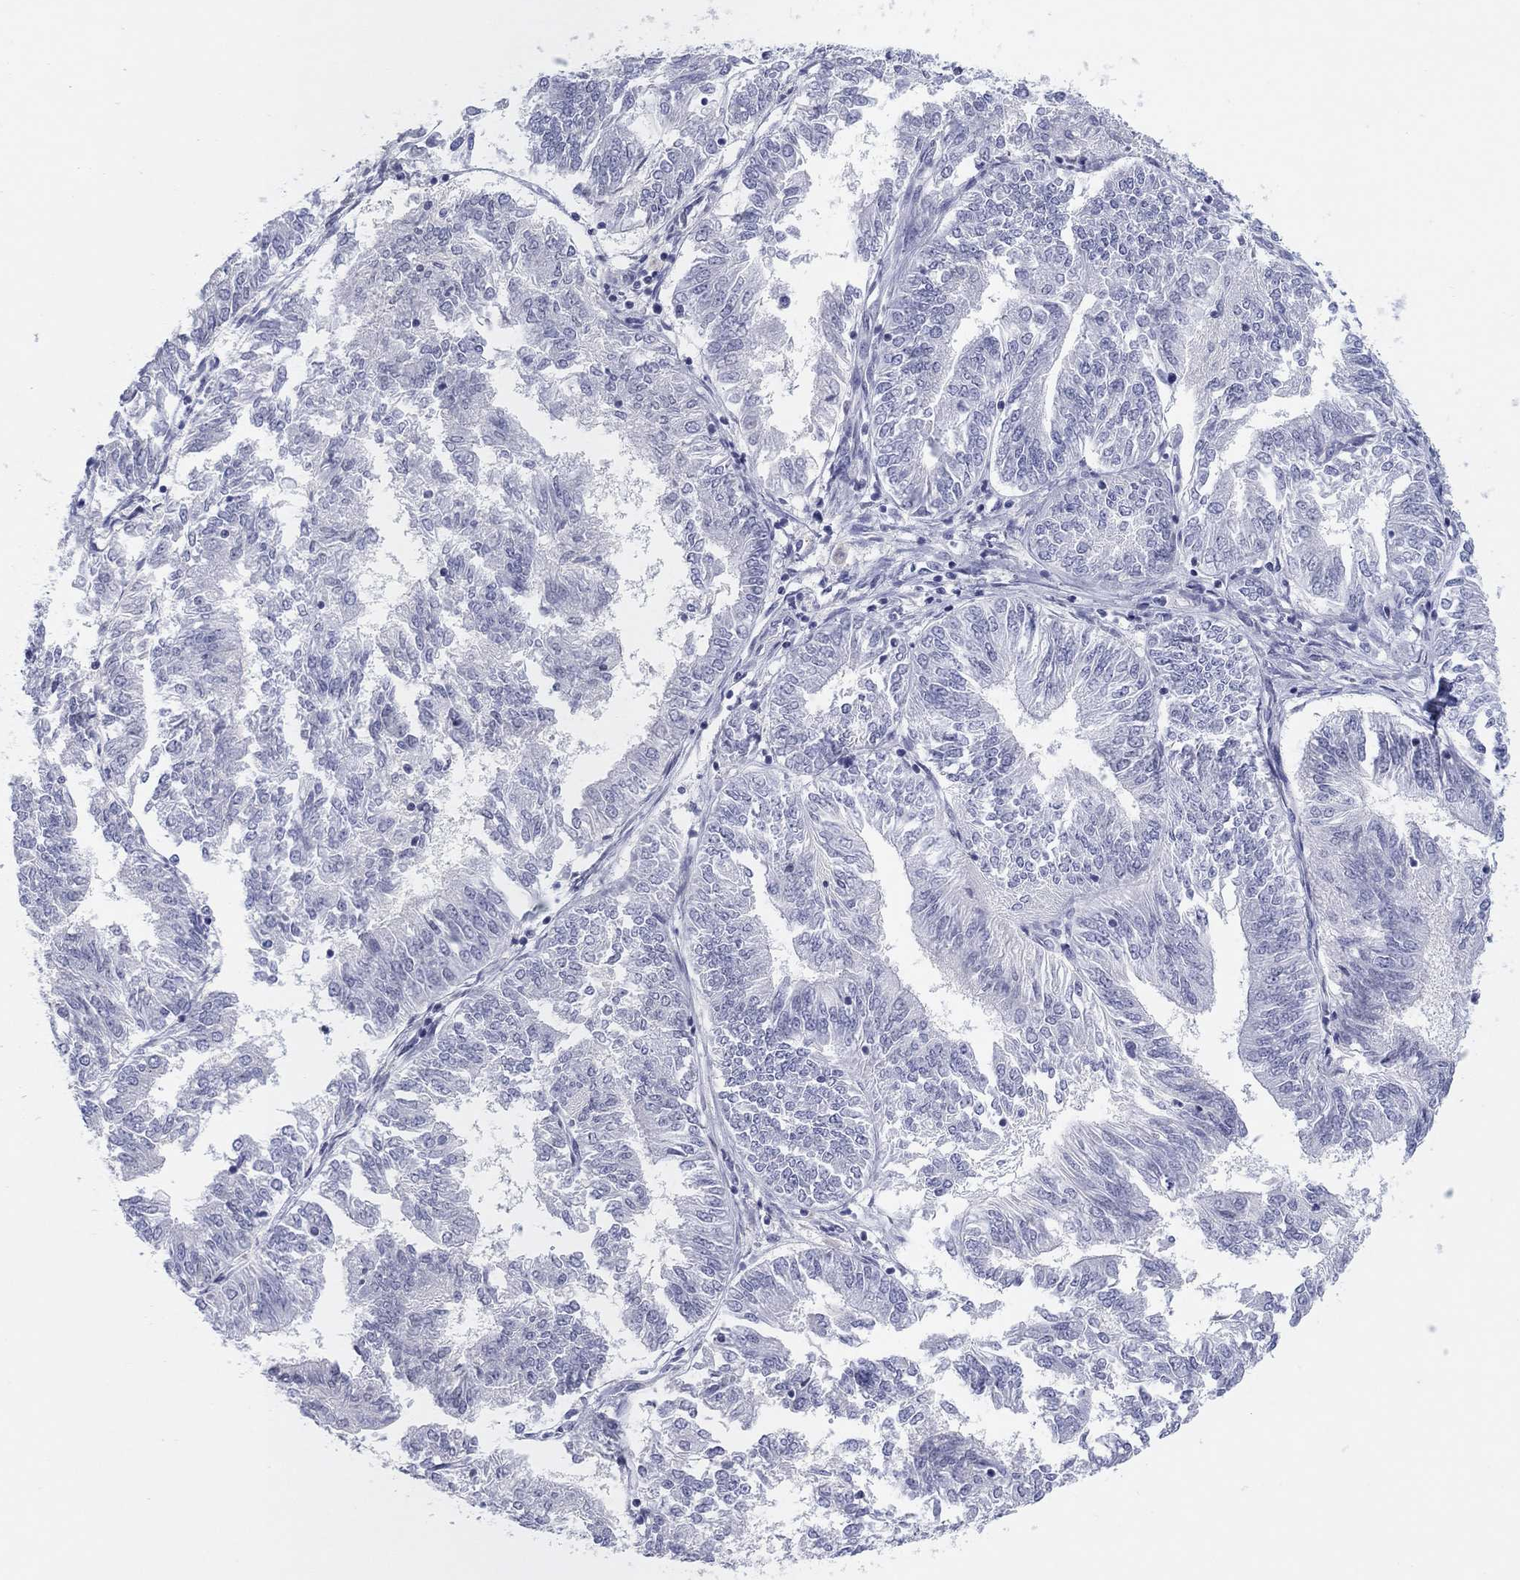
{"staining": {"intensity": "negative", "quantity": "none", "location": "none"}, "tissue": "endometrial cancer", "cell_type": "Tumor cells", "image_type": "cancer", "snomed": [{"axis": "morphology", "description": "Adenocarcinoma, NOS"}, {"axis": "topography", "description": "Endometrium"}], "caption": "Micrograph shows no significant protein positivity in tumor cells of adenocarcinoma (endometrial).", "gene": "CPNE6", "patient": {"sex": "female", "age": 58}}